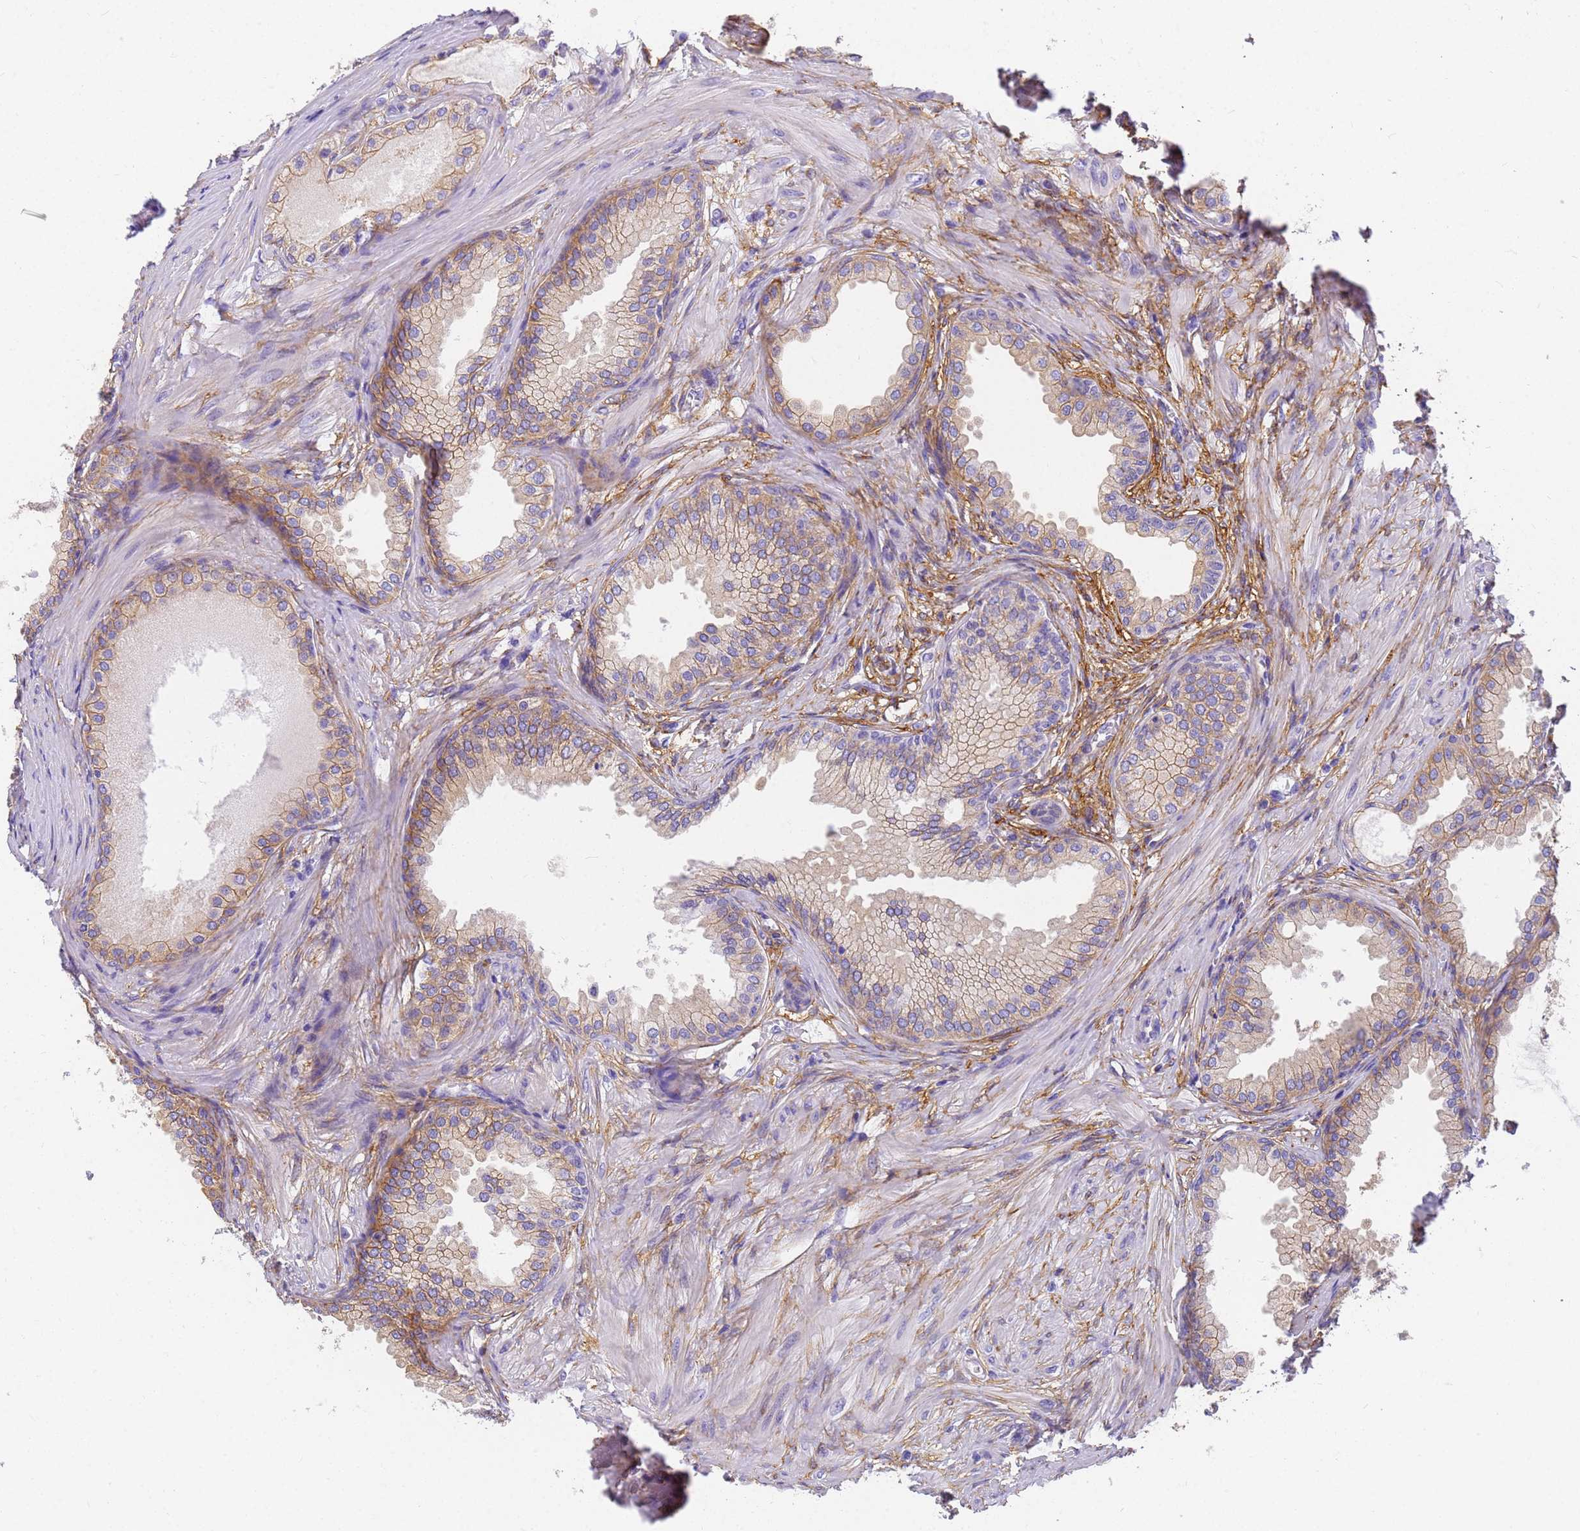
{"staining": {"intensity": "weak", "quantity": "25%-75%", "location": "cytoplasmic/membranous"}, "tissue": "prostate cancer", "cell_type": "Tumor cells", "image_type": "cancer", "snomed": [{"axis": "morphology", "description": "Adenocarcinoma, High grade"}, {"axis": "topography", "description": "Prostate"}], "caption": "Human prostate high-grade adenocarcinoma stained with a brown dye exhibits weak cytoplasmic/membranous positive expression in approximately 25%-75% of tumor cells.", "gene": "MVB12A", "patient": {"sex": "male", "age": 59}}